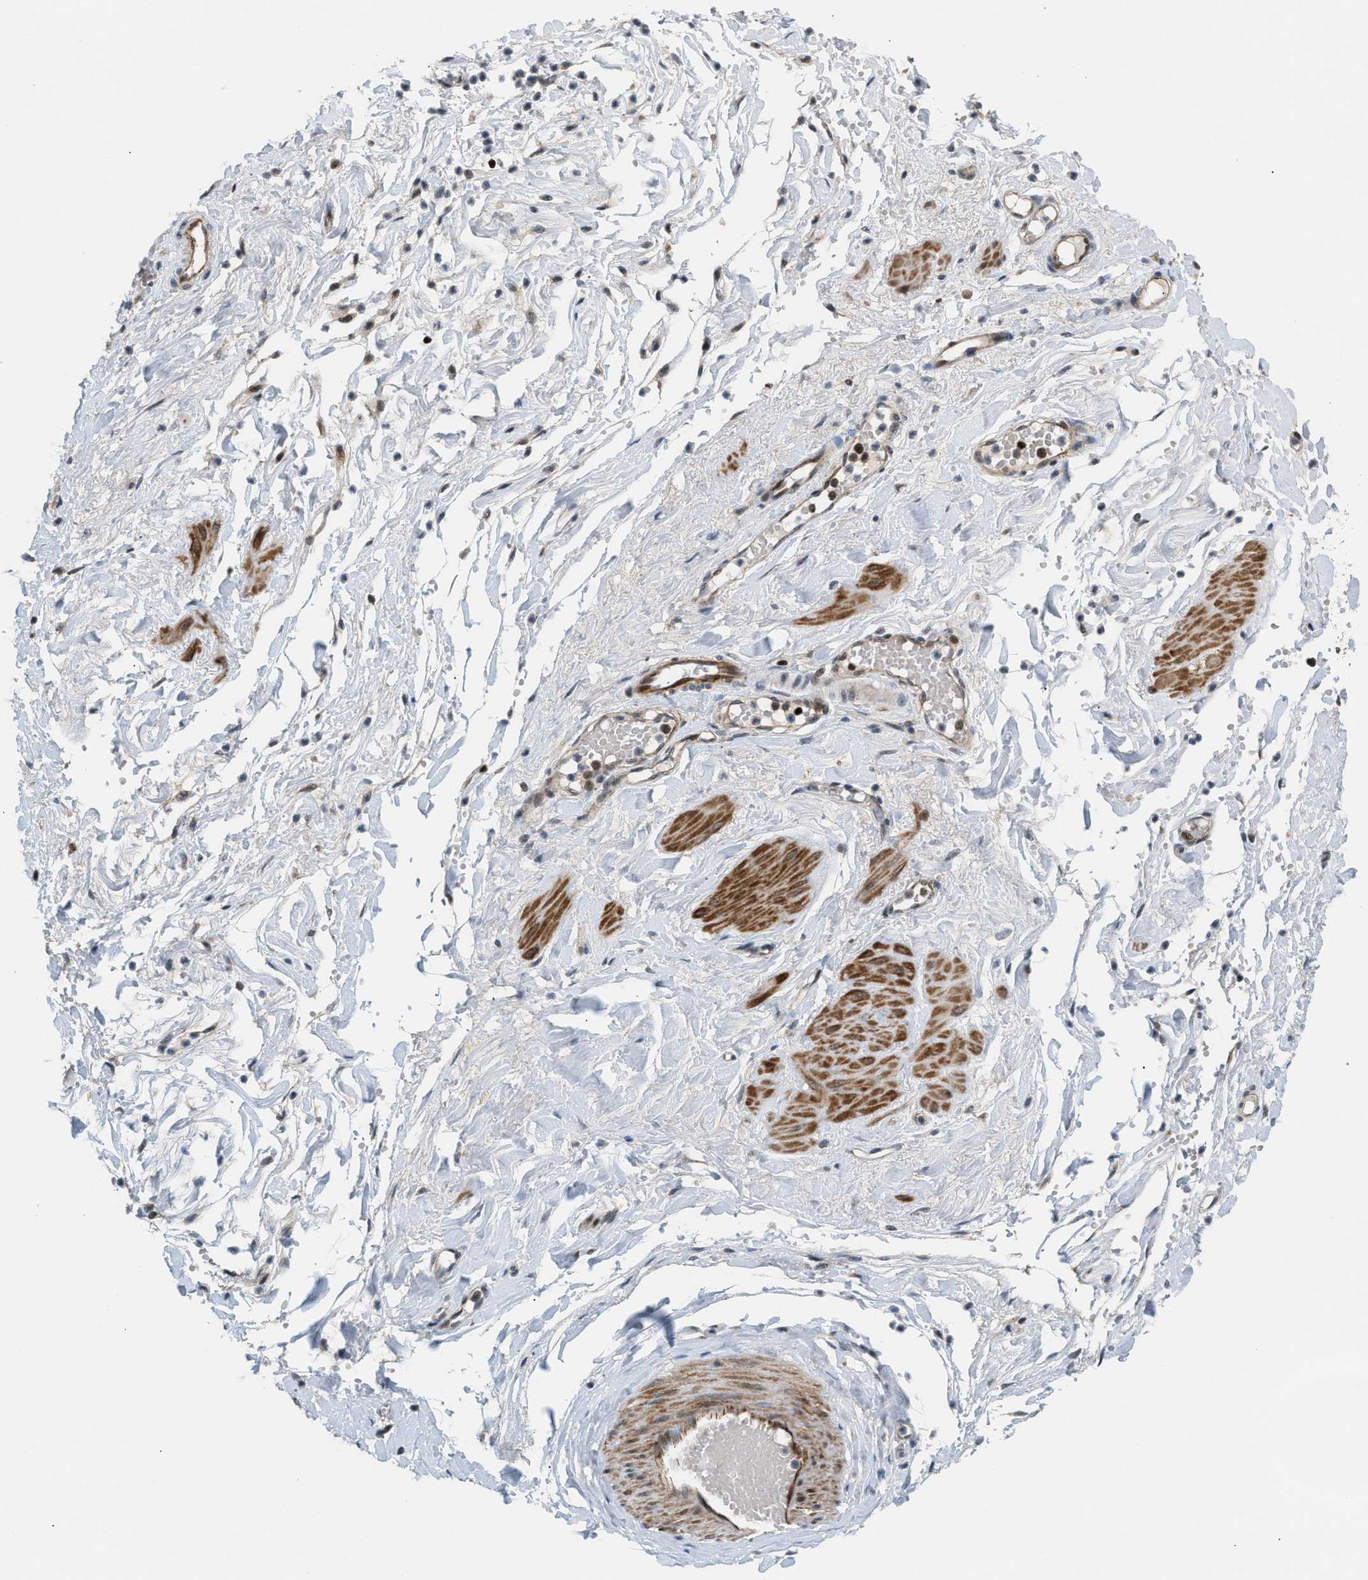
{"staining": {"intensity": "negative", "quantity": "none", "location": "none"}, "tissue": "adipose tissue", "cell_type": "Adipocytes", "image_type": "normal", "snomed": [{"axis": "morphology", "description": "Normal tissue, NOS"}, {"axis": "topography", "description": "Soft tissue"}], "caption": "DAB immunohistochemical staining of unremarkable adipose tissue exhibits no significant positivity in adipocytes. The staining was performed using DAB (3,3'-diaminobenzidine) to visualize the protein expression in brown, while the nuclei were stained in blue with hematoxylin (Magnification: 20x).", "gene": "ZNF276", "patient": {"sex": "male", "age": 72}}